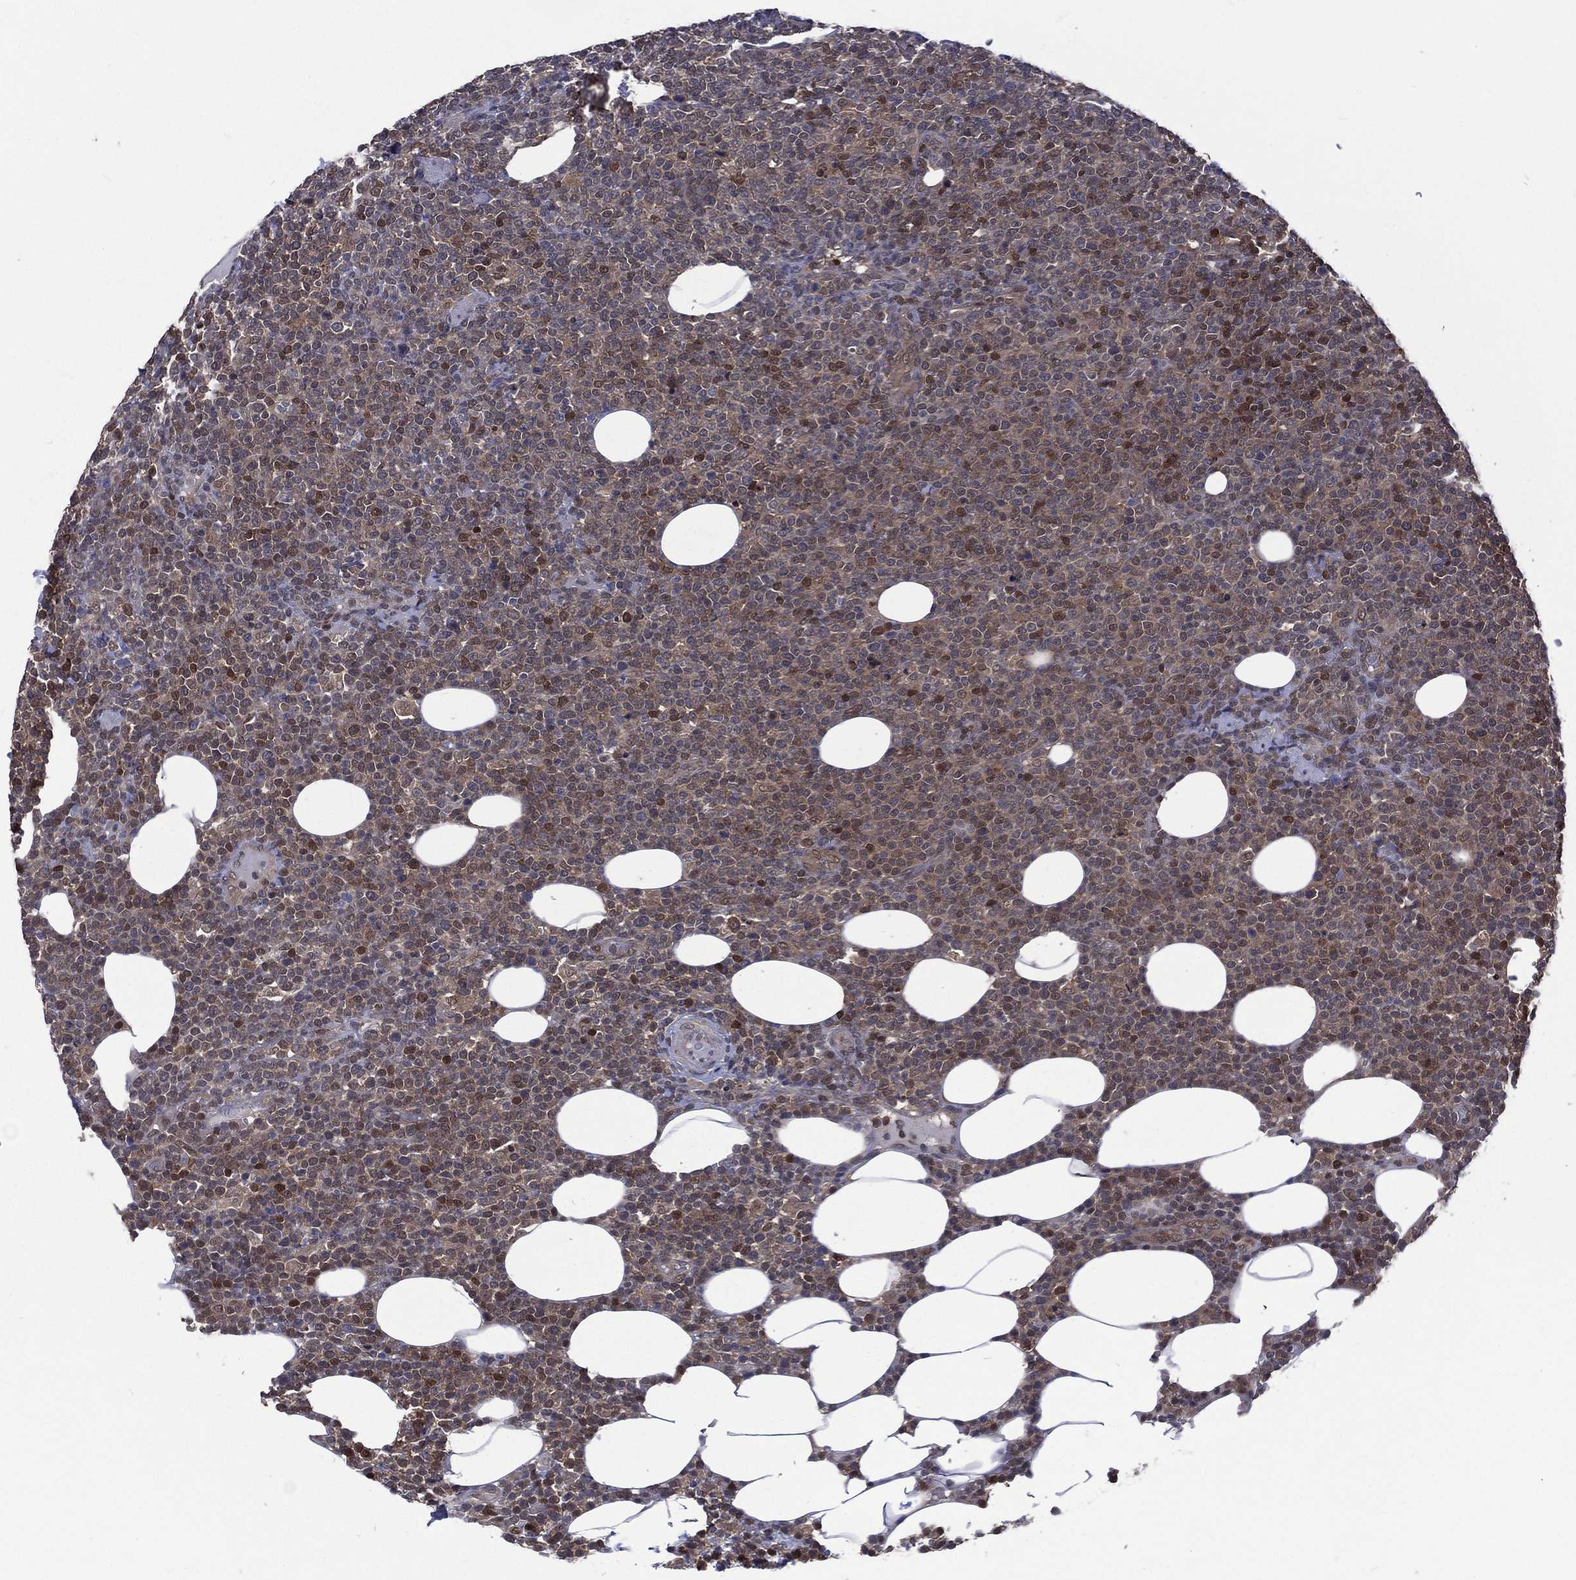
{"staining": {"intensity": "strong", "quantity": "<25%", "location": "nuclear"}, "tissue": "lymphoma", "cell_type": "Tumor cells", "image_type": "cancer", "snomed": [{"axis": "morphology", "description": "Malignant lymphoma, non-Hodgkin's type, High grade"}, {"axis": "topography", "description": "Lymph node"}], "caption": "Protein staining shows strong nuclear expression in about <25% of tumor cells in lymphoma.", "gene": "MTAP", "patient": {"sex": "male", "age": 61}}